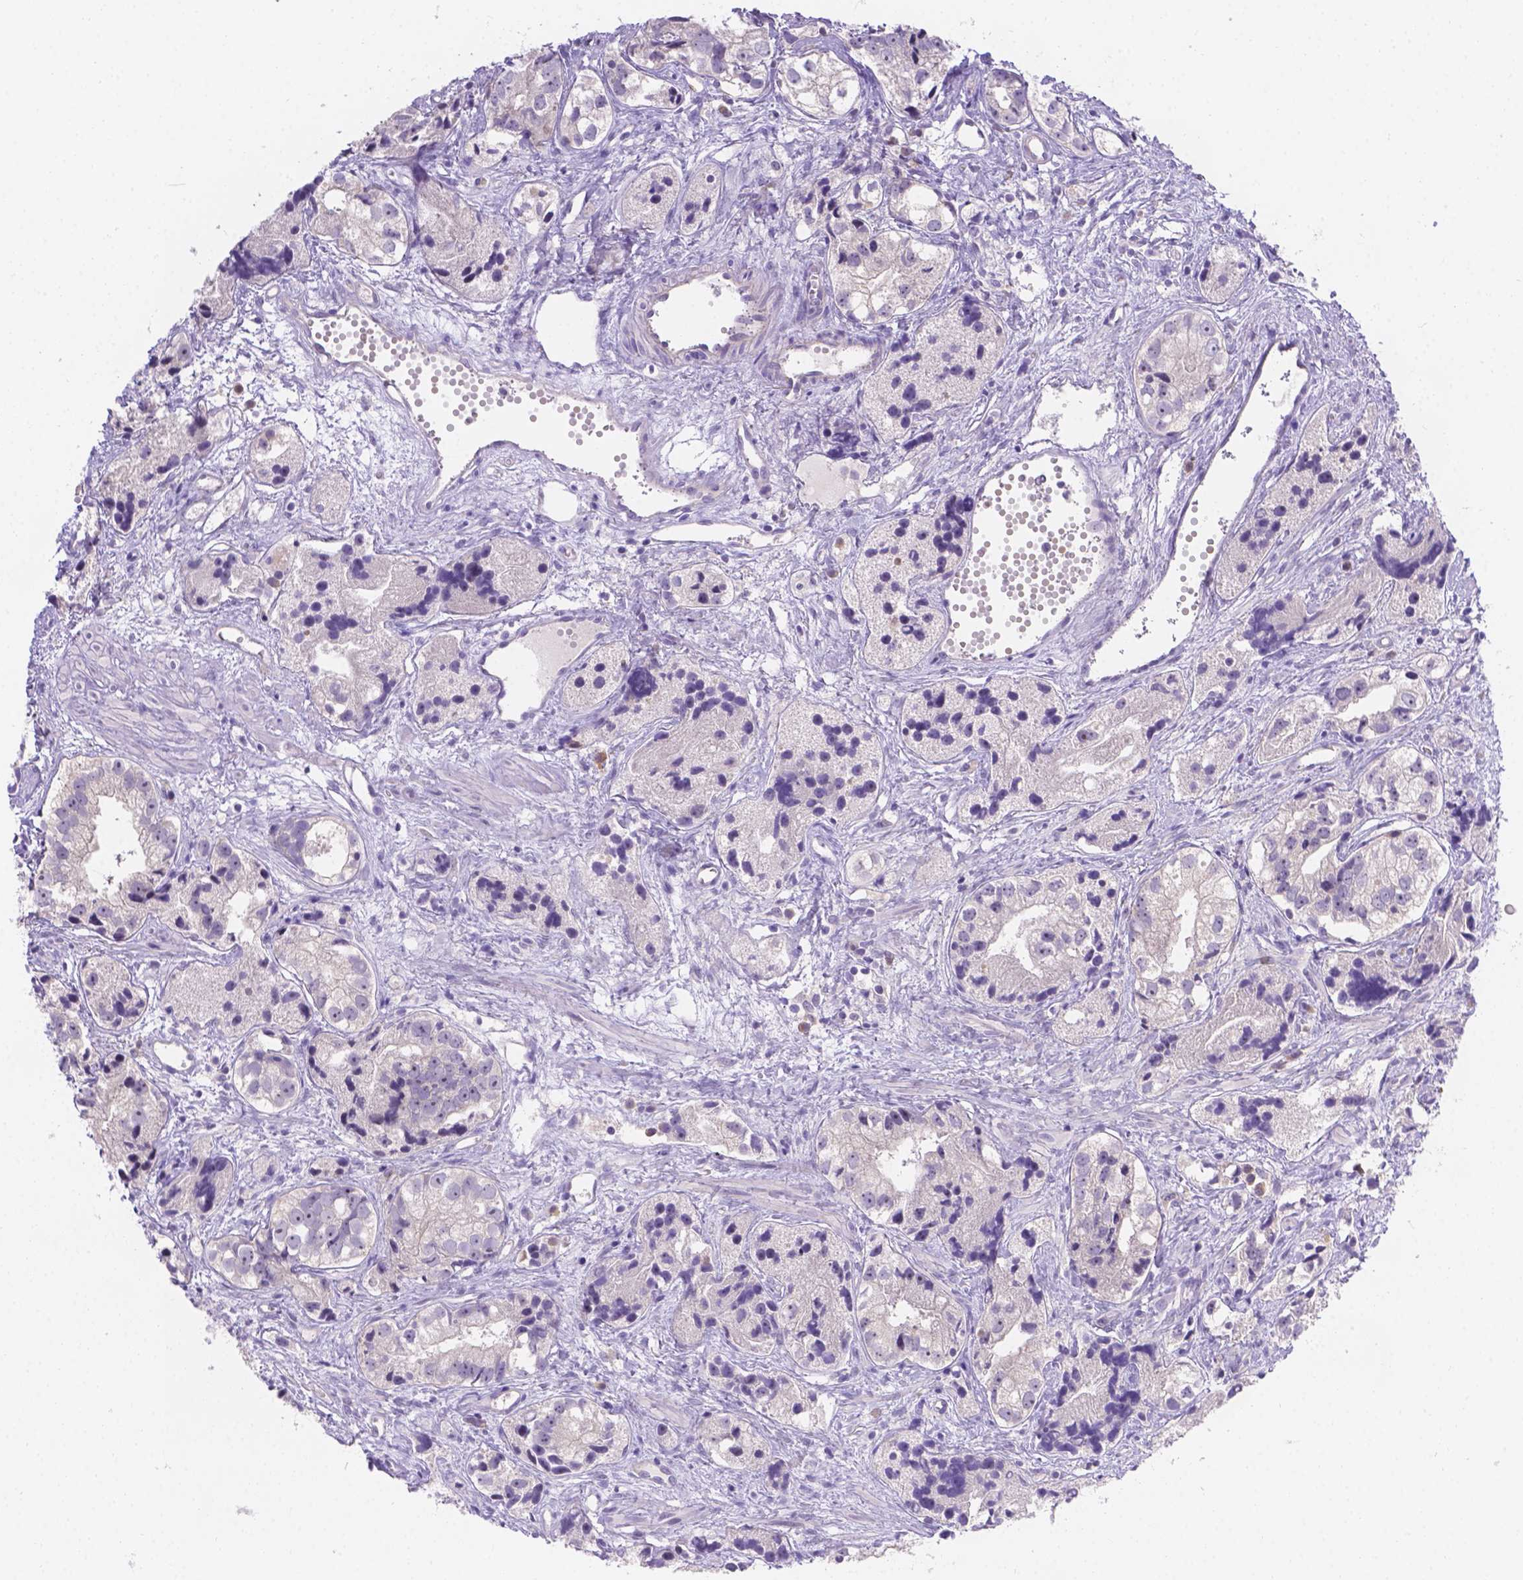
{"staining": {"intensity": "negative", "quantity": "none", "location": "none"}, "tissue": "prostate cancer", "cell_type": "Tumor cells", "image_type": "cancer", "snomed": [{"axis": "morphology", "description": "Adenocarcinoma, High grade"}, {"axis": "topography", "description": "Prostate"}], "caption": "Photomicrograph shows no protein expression in tumor cells of prostate cancer (high-grade adenocarcinoma) tissue.", "gene": "CD96", "patient": {"sex": "male", "age": 68}}